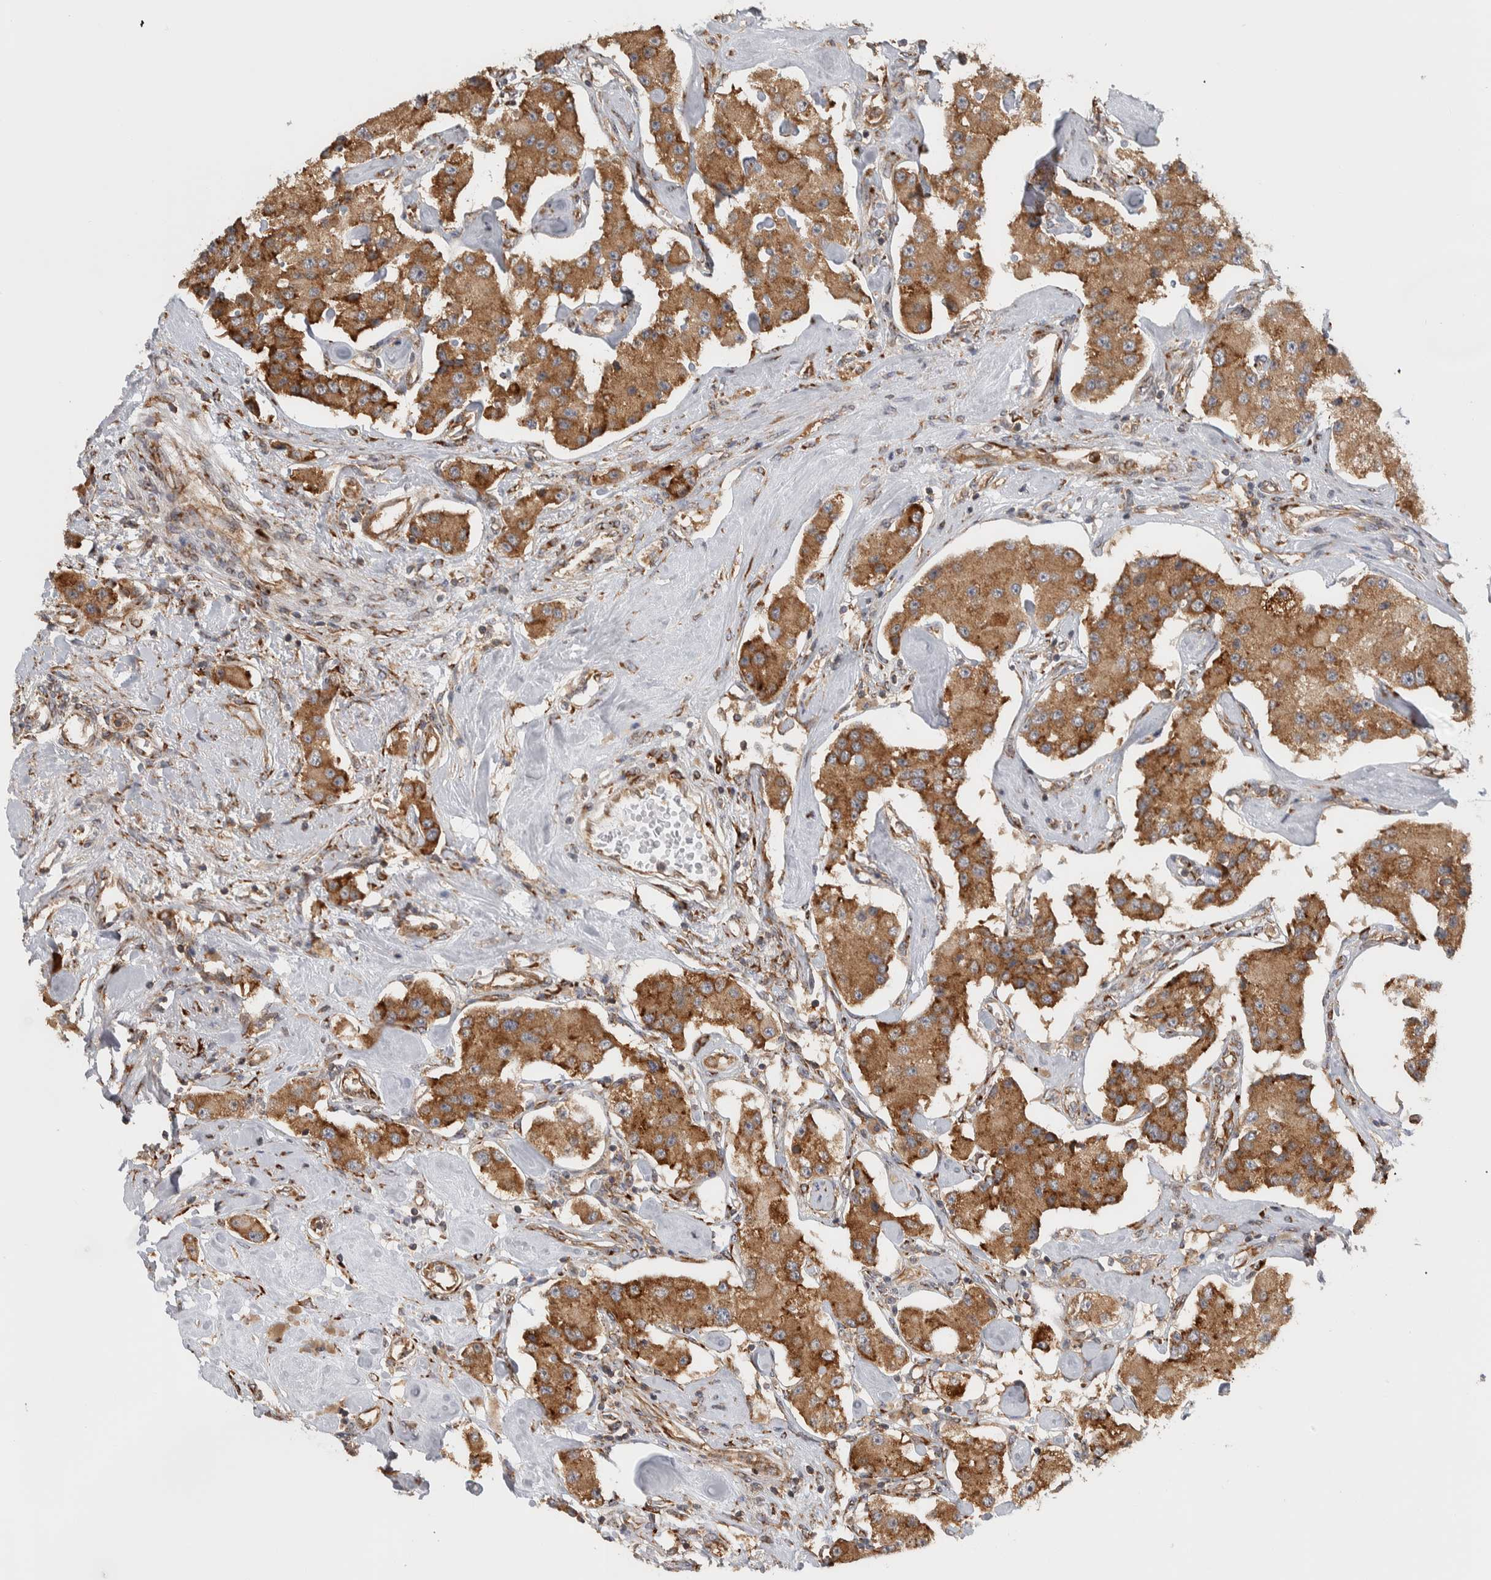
{"staining": {"intensity": "moderate", "quantity": ">75%", "location": "cytoplasmic/membranous"}, "tissue": "carcinoid", "cell_type": "Tumor cells", "image_type": "cancer", "snomed": [{"axis": "morphology", "description": "Carcinoid, malignant, NOS"}, {"axis": "topography", "description": "Pancreas"}], "caption": "Carcinoid was stained to show a protein in brown. There is medium levels of moderate cytoplasmic/membranous staining in about >75% of tumor cells.", "gene": "EIF3H", "patient": {"sex": "male", "age": 41}}